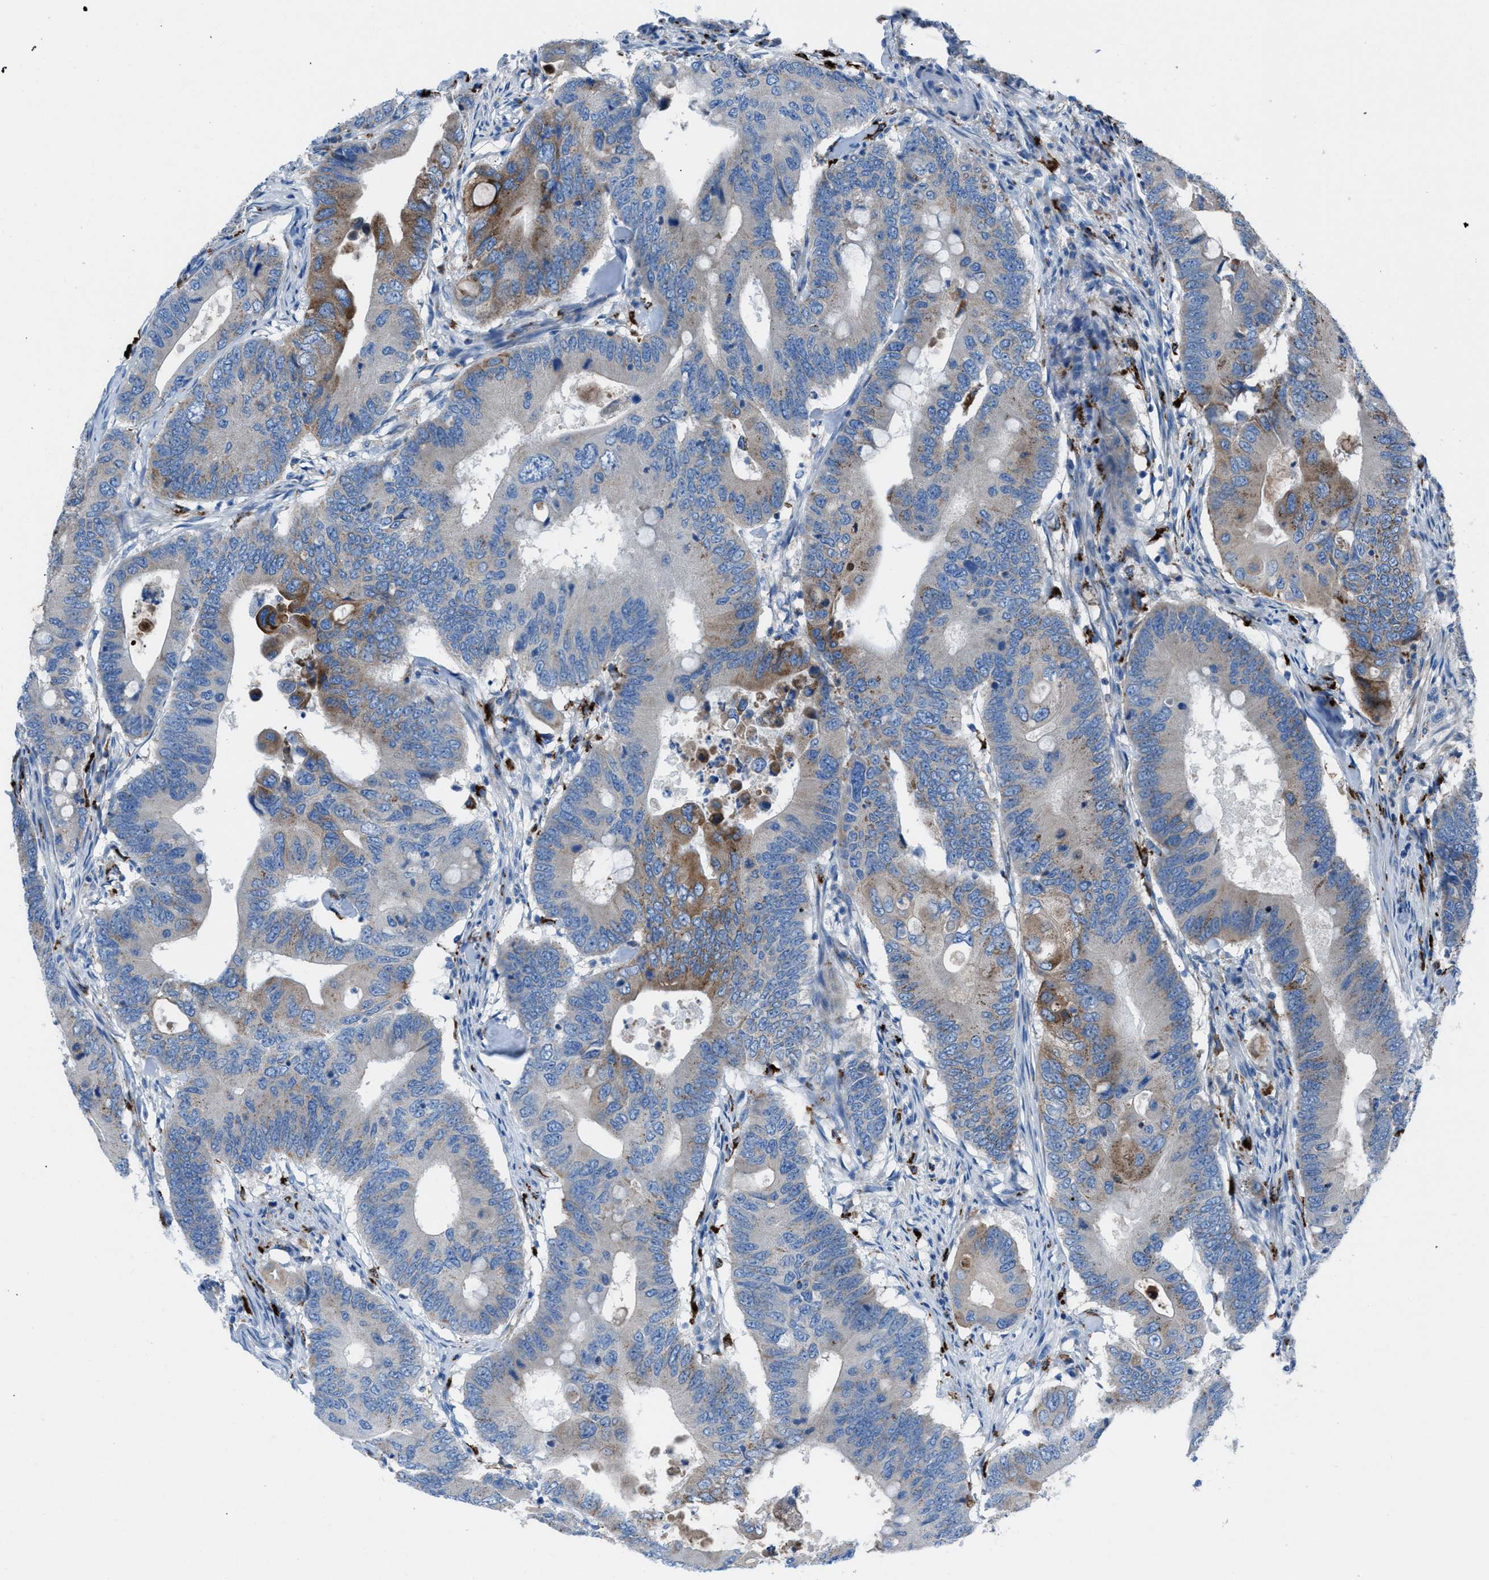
{"staining": {"intensity": "moderate", "quantity": "25%-75%", "location": "cytoplasmic/membranous"}, "tissue": "colorectal cancer", "cell_type": "Tumor cells", "image_type": "cancer", "snomed": [{"axis": "morphology", "description": "Adenocarcinoma, NOS"}, {"axis": "topography", "description": "Colon"}], "caption": "The micrograph reveals a brown stain indicating the presence of a protein in the cytoplasmic/membranous of tumor cells in colorectal adenocarcinoma. (brown staining indicates protein expression, while blue staining denotes nuclei).", "gene": "CD1B", "patient": {"sex": "male", "age": 71}}